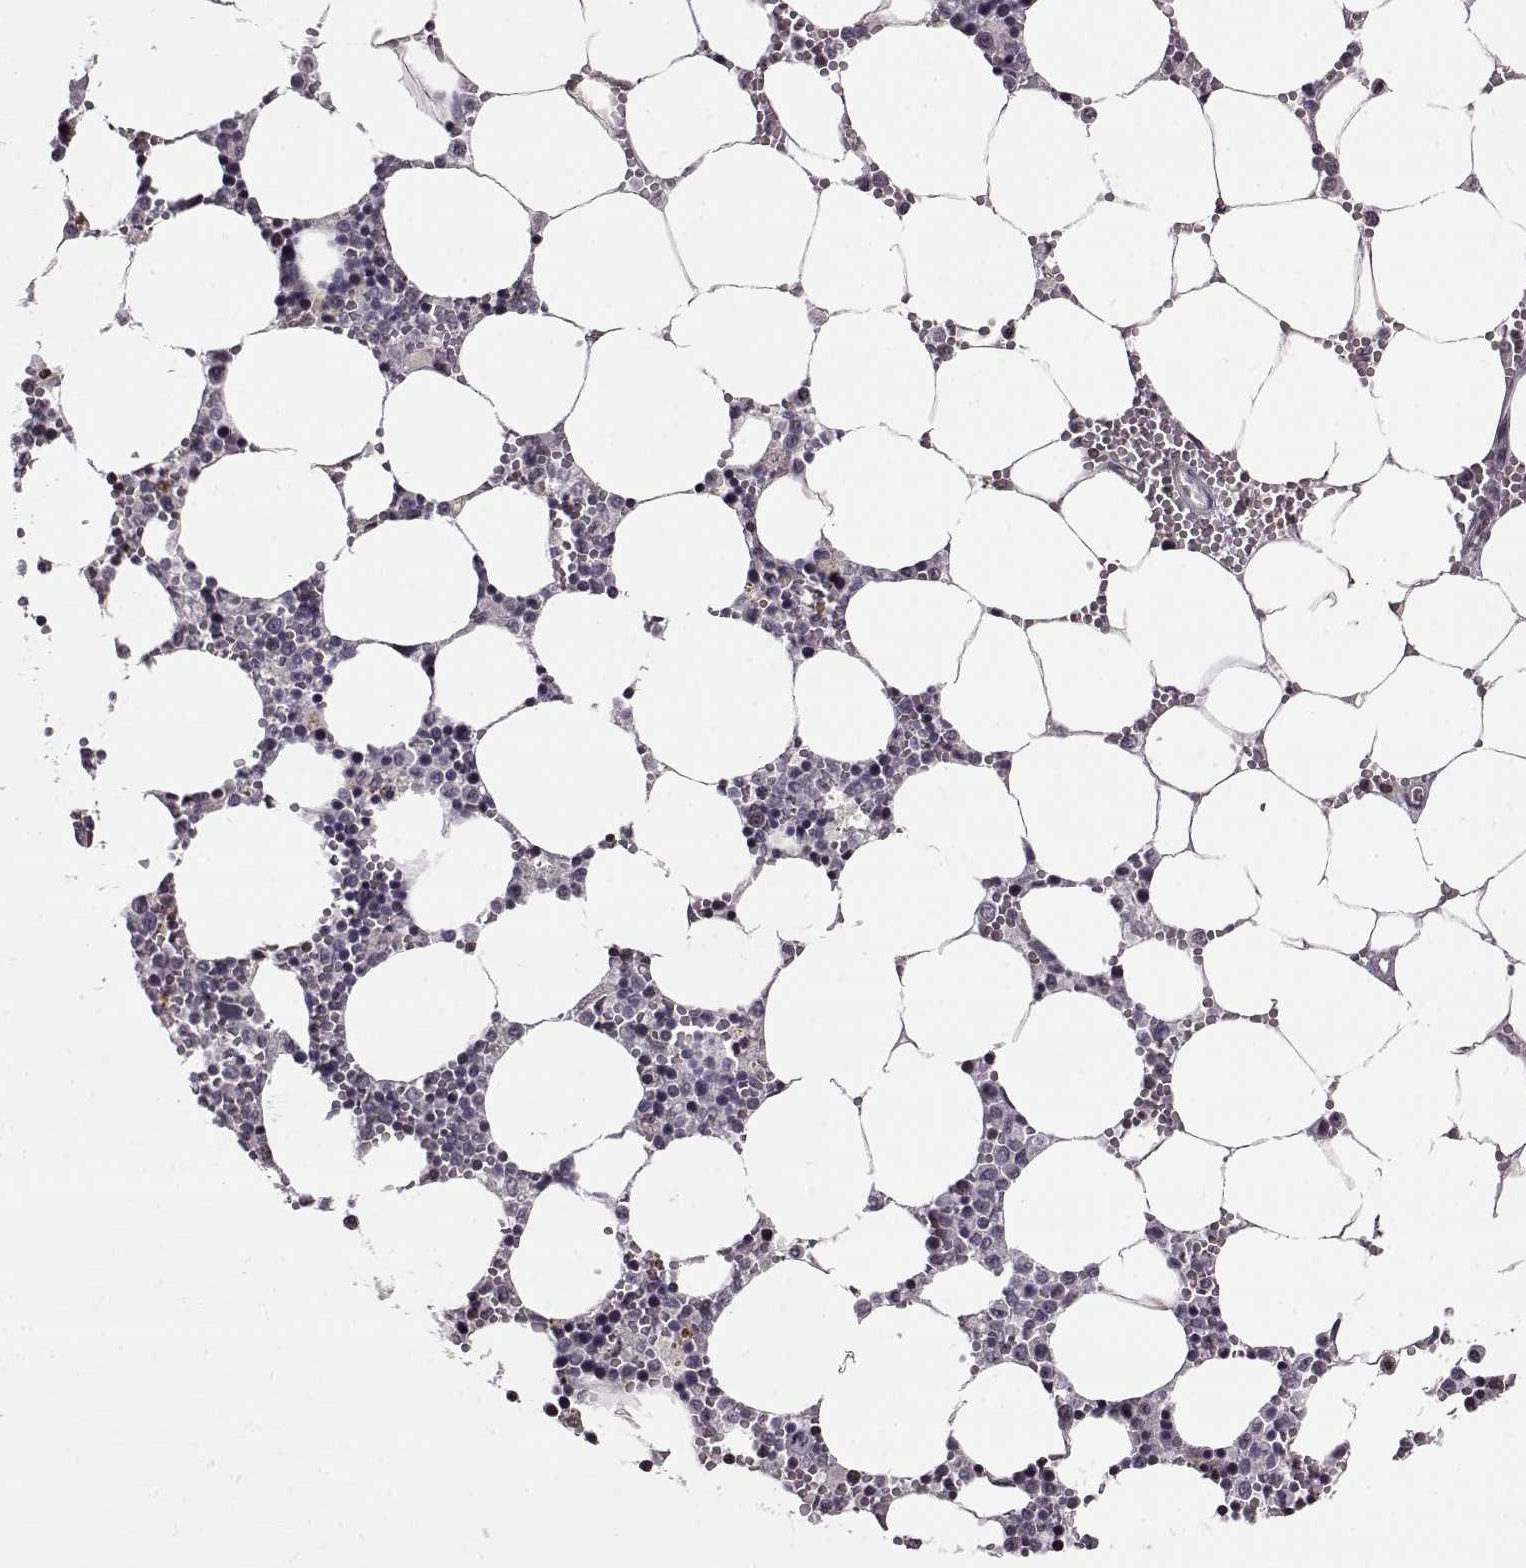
{"staining": {"intensity": "negative", "quantity": "none", "location": "none"}, "tissue": "bone marrow", "cell_type": "Hematopoietic cells", "image_type": "normal", "snomed": [{"axis": "morphology", "description": "Normal tissue, NOS"}, {"axis": "topography", "description": "Bone marrow"}], "caption": "Benign bone marrow was stained to show a protein in brown. There is no significant positivity in hematopoietic cells.", "gene": "FSHB", "patient": {"sex": "female", "age": 64}}